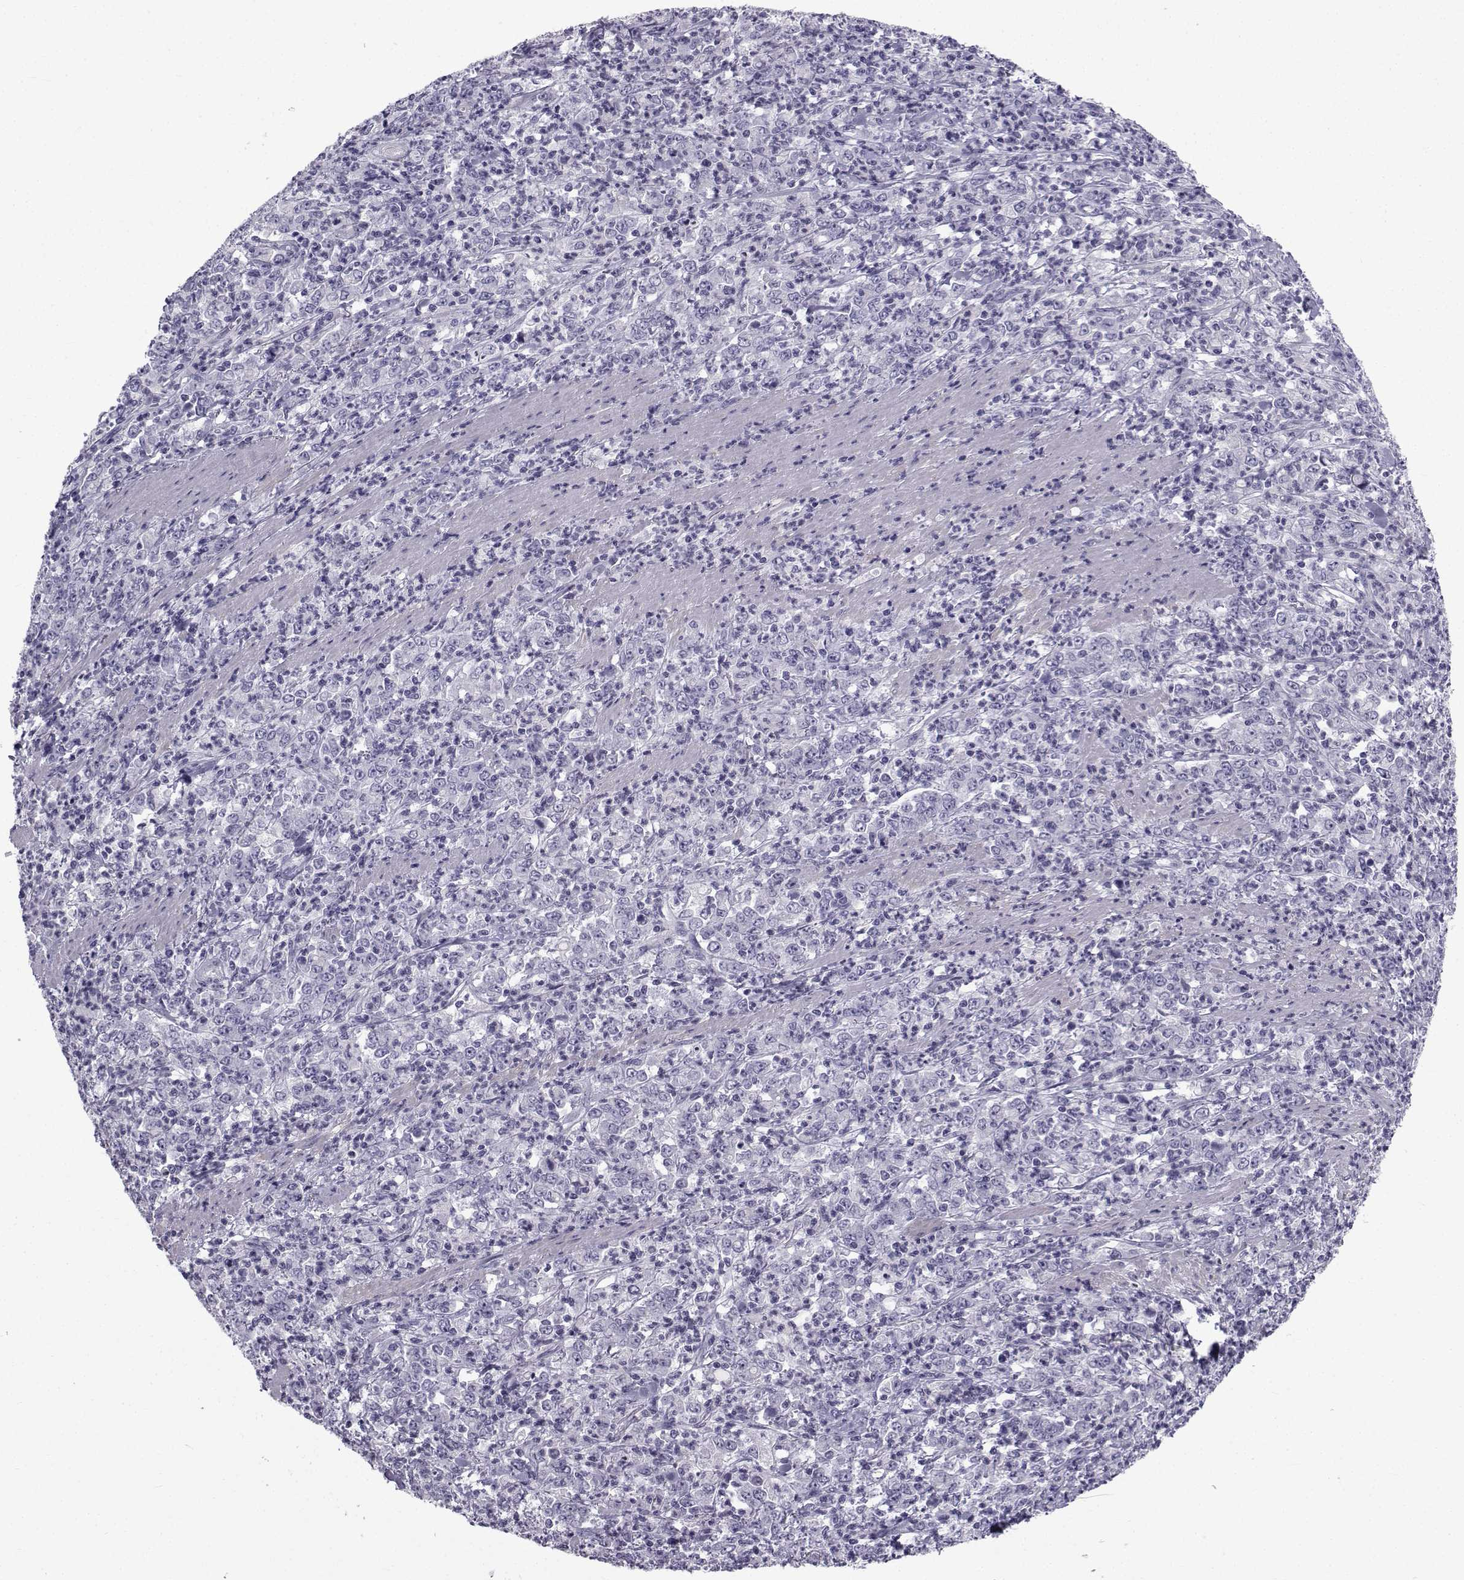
{"staining": {"intensity": "negative", "quantity": "none", "location": "none"}, "tissue": "stomach cancer", "cell_type": "Tumor cells", "image_type": "cancer", "snomed": [{"axis": "morphology", "description": "Adenocarcinoma, NOS"}, {"axis": "topography", "description": "Stomach, lower"}], "caption": "A histopathology image of human stomach cancer is negative for staining in tumor cells. The staining is performed using DAB (3,3'-diaminobenzidine) brown chromogen with nuclei counter-stained in using hematoxylin.", "gene": "SPANXD", "patient": {"sex": "female", "age": 71}}